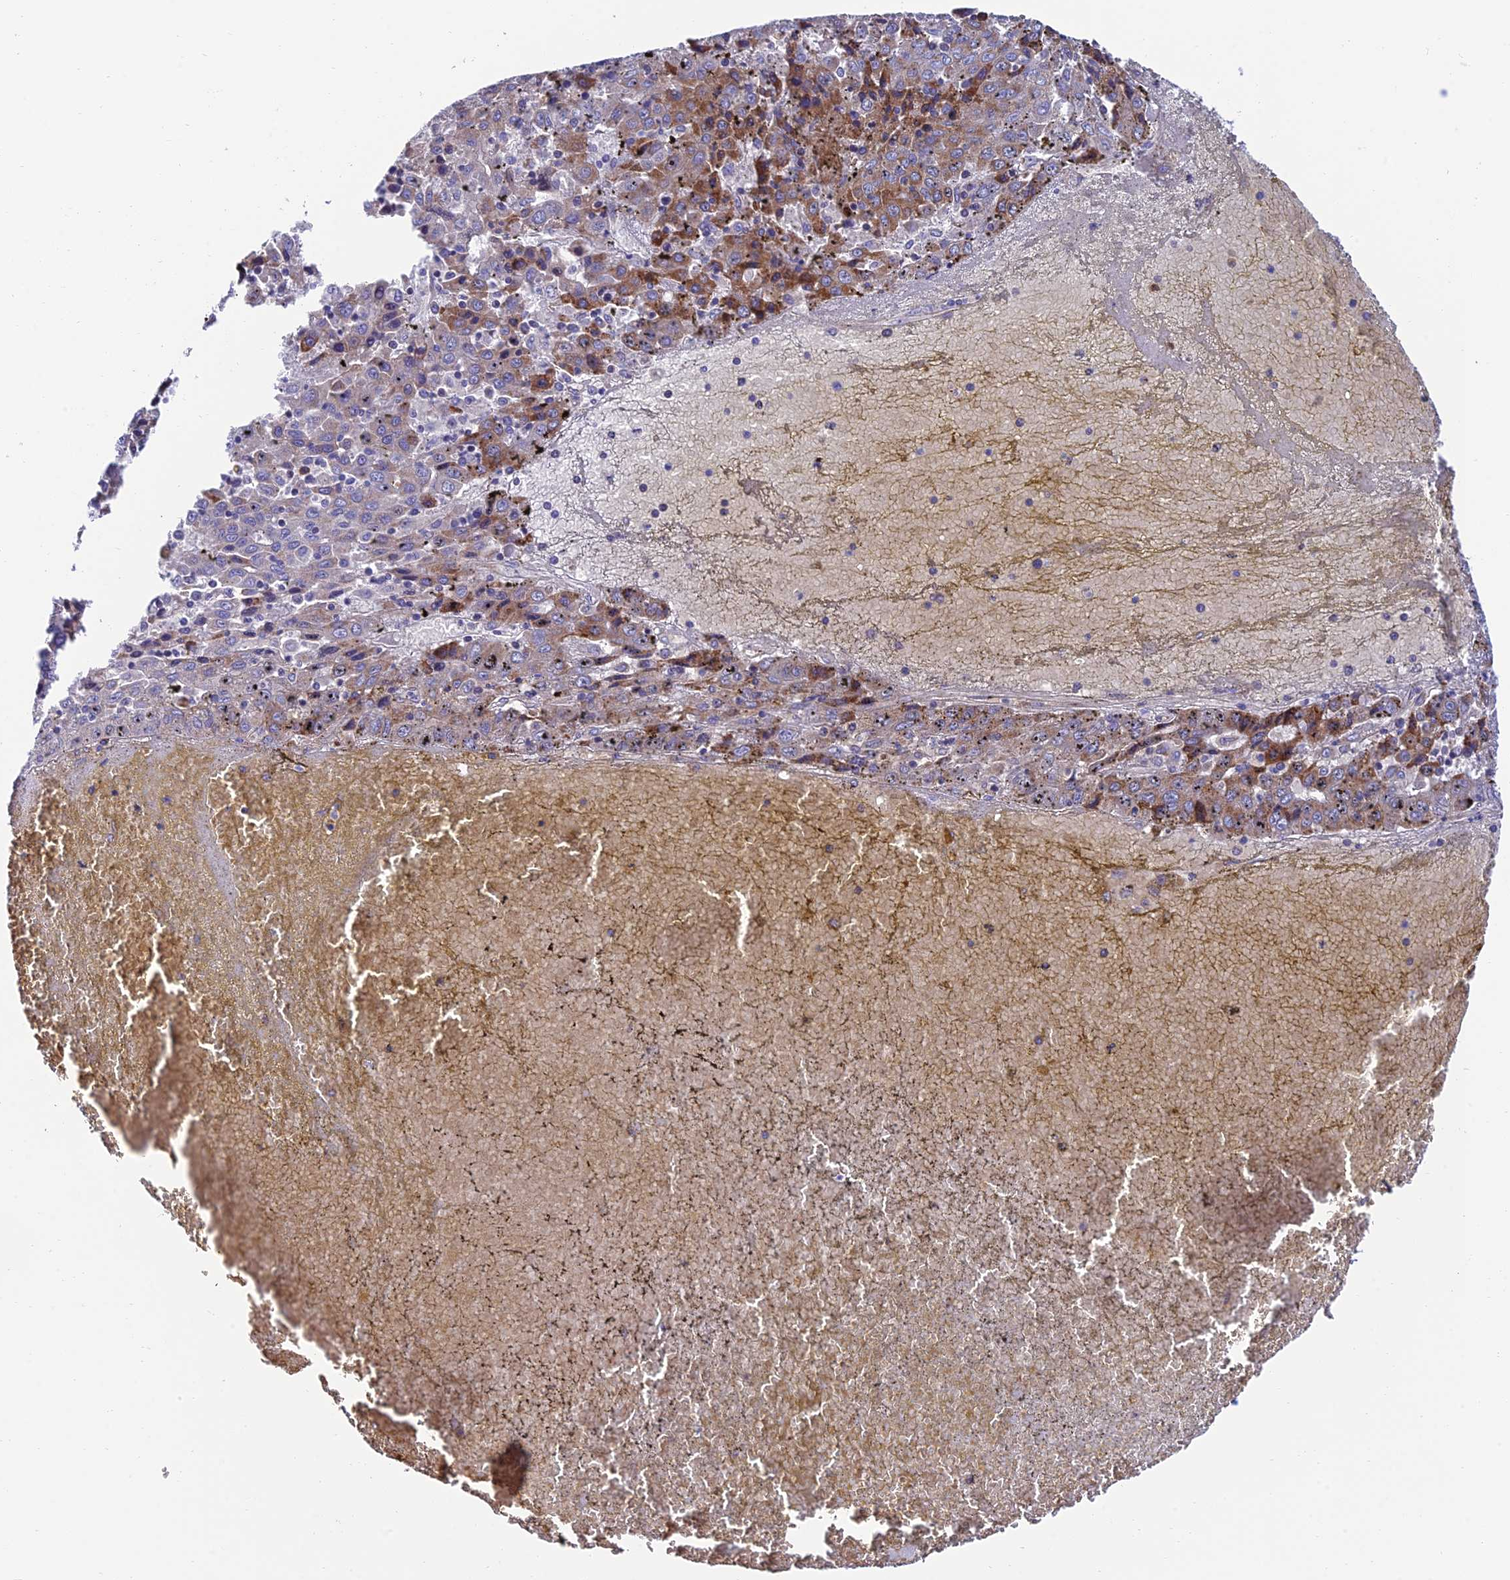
{"staining": {"intensity": "moderate", "quantity": "25%-75%", "location": "cytoplasmic/membranous"}, "tissue": "liver cancer", "cell_type": "Tumor cells", "image_type": "cancer", "snomed": [{"axis": "morphology", "description": "Carcinoma, Hepatocellular, NOS"}, {"axis": "topography", "description": "Liver"}], "caption": "Liver hepatocellular carcinoma was stained to show a protein in brown. There is medium levels of moderate cytoplasmic/membranous expression in about 25%-75% of tumor cells. The staining was performed using DAB, with brown indicating positive protein expression. Nuclei are stained blue with hematoxylin.", "gene": "MACIR", "patient": {"sex": "female", "age": 53}}